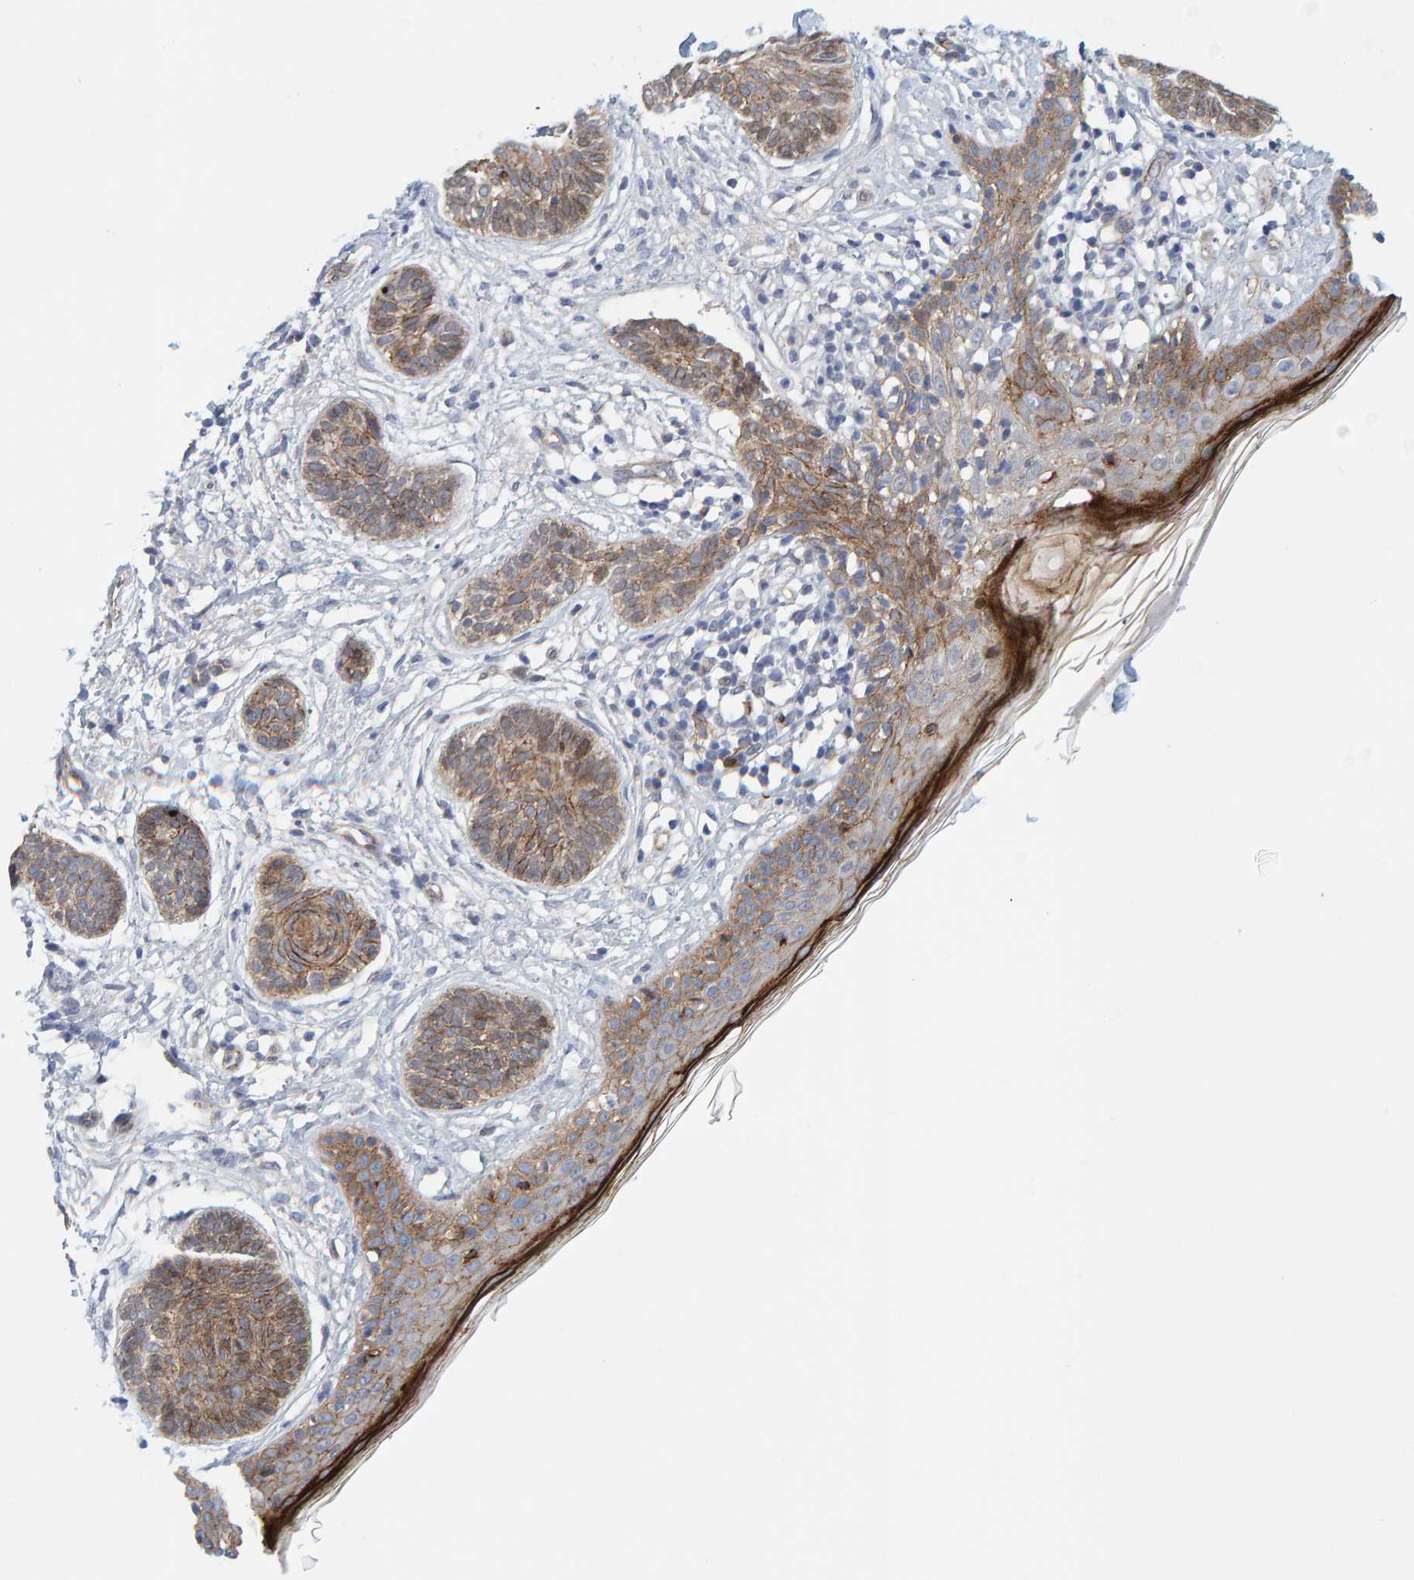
{"staining": {"intensity": "weak", "quantity": "25%-75%", "location": "cytoplasmic/membranous"}, "tissue": "skin cancer", "cell_type": "Tumor cells", "image_type": "cancer", "snomed": [{"axis": "morphology", "description": "Normal tissue, NOS"}, {"axis": "morphology", "description": "Basal cell carcinoma"}, {"axis": "topography", "description": "Skin"}], "caption": "An image of basal cell carcinoma (skin) stained for a protein demonstrates weak cytoplasmic/membranous brown staining in tumor cells. (Stains: DAB in brown, nuclei in blue, Microscopy: brightfield microscopy at high magnification).", "gene": "KRBA2", "patient": {"sex": "male", "age": 63}}